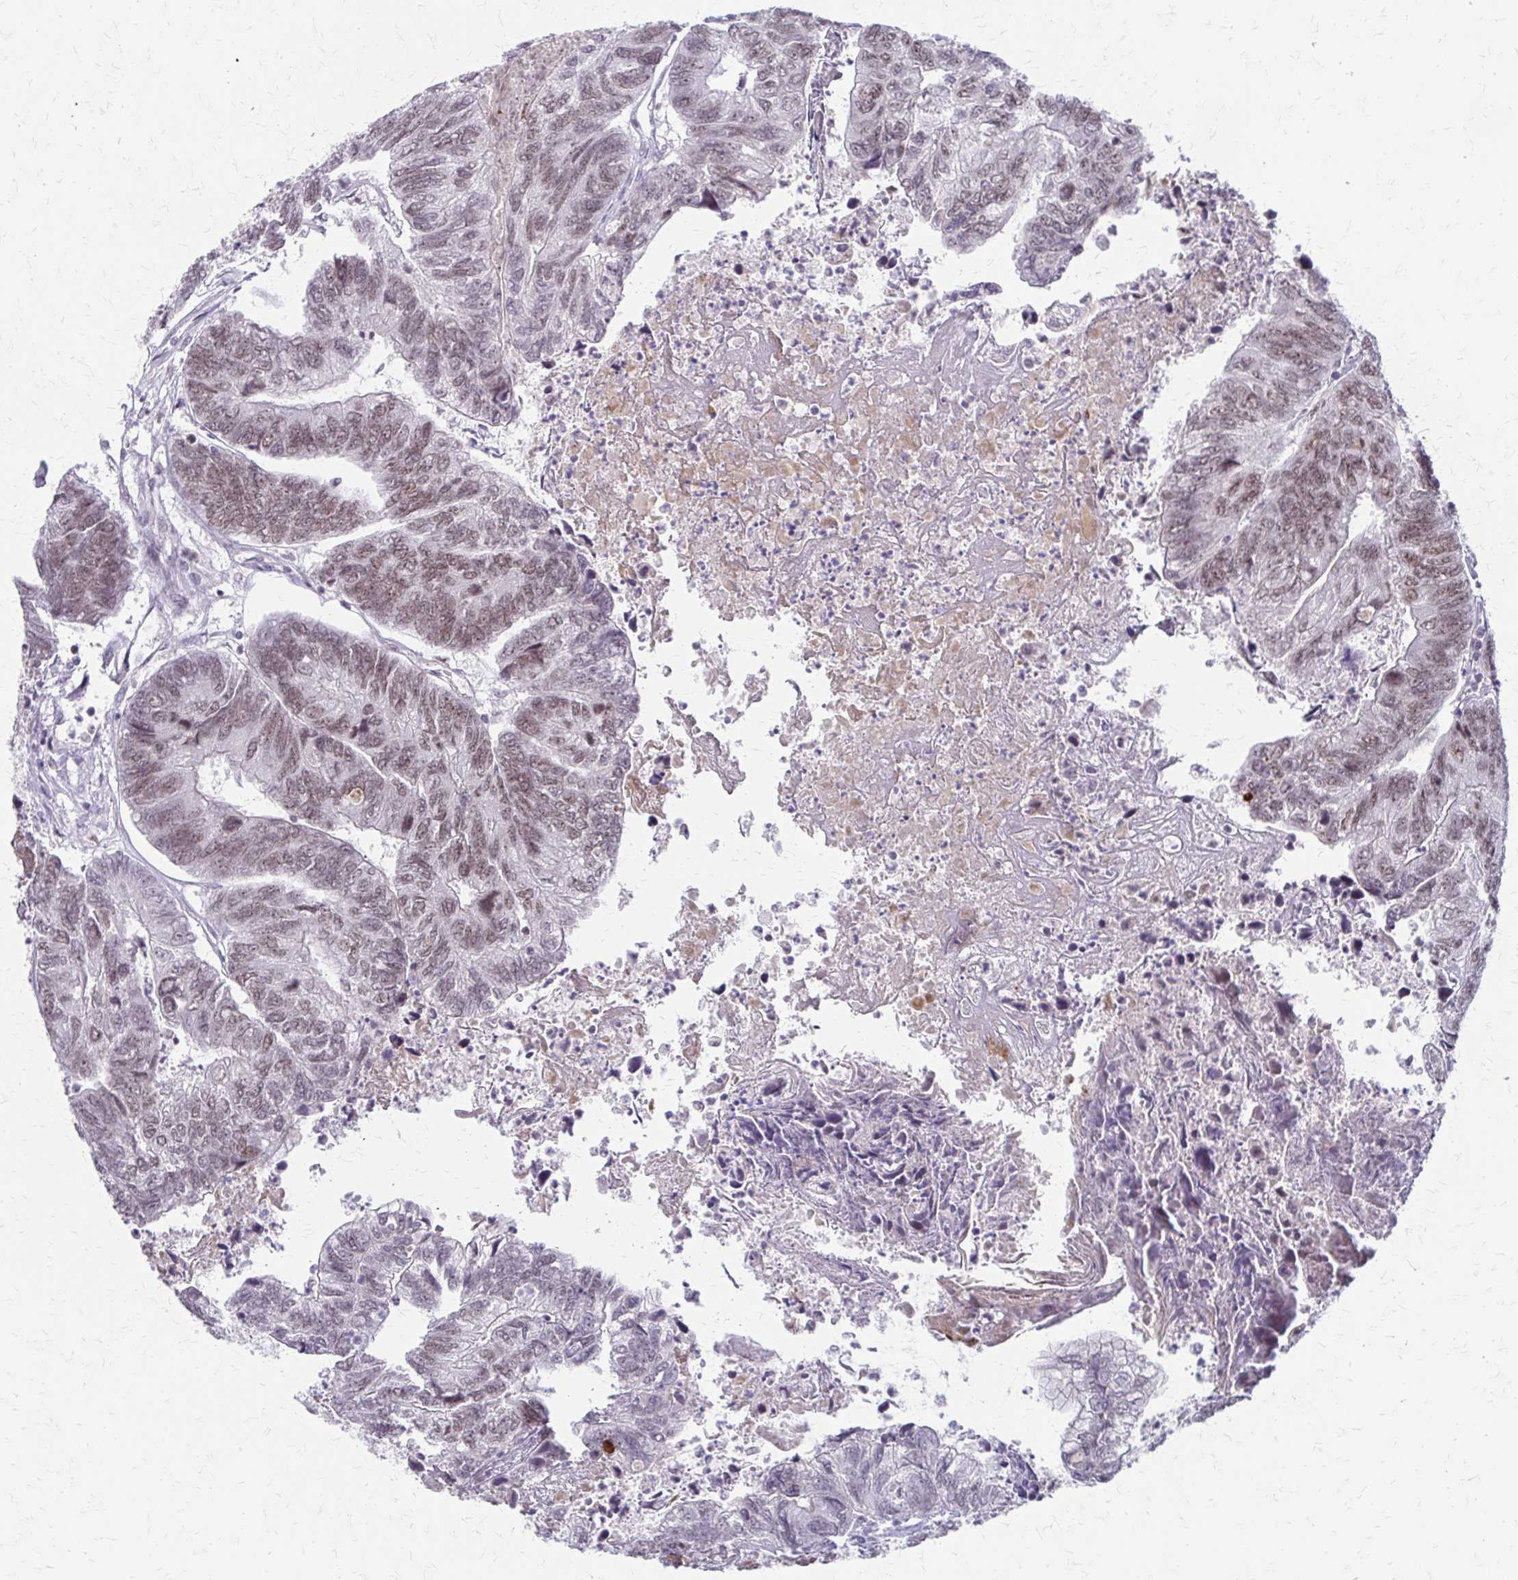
{"staining": {"intensity": "moderate", "quantity": ">75%", "location": "nuclear"}, "tissue": "colorectal cancer", "cell_type": "Tumor cells", "image_type": "cancer", "snomed": [{"axis": "morphology", "description": "Adenocarcinoma, NOS"}, {"axis": "topography", "description": "Colon"}], "caption": "Immunohistochemical staining of adenocarcinoma (colorectal) demonstrates medium levels of moderate nuclear protein staining in about >75% of tumor cells.", "gene": "EED", "patient": {"sex": "female", "age": 67}}